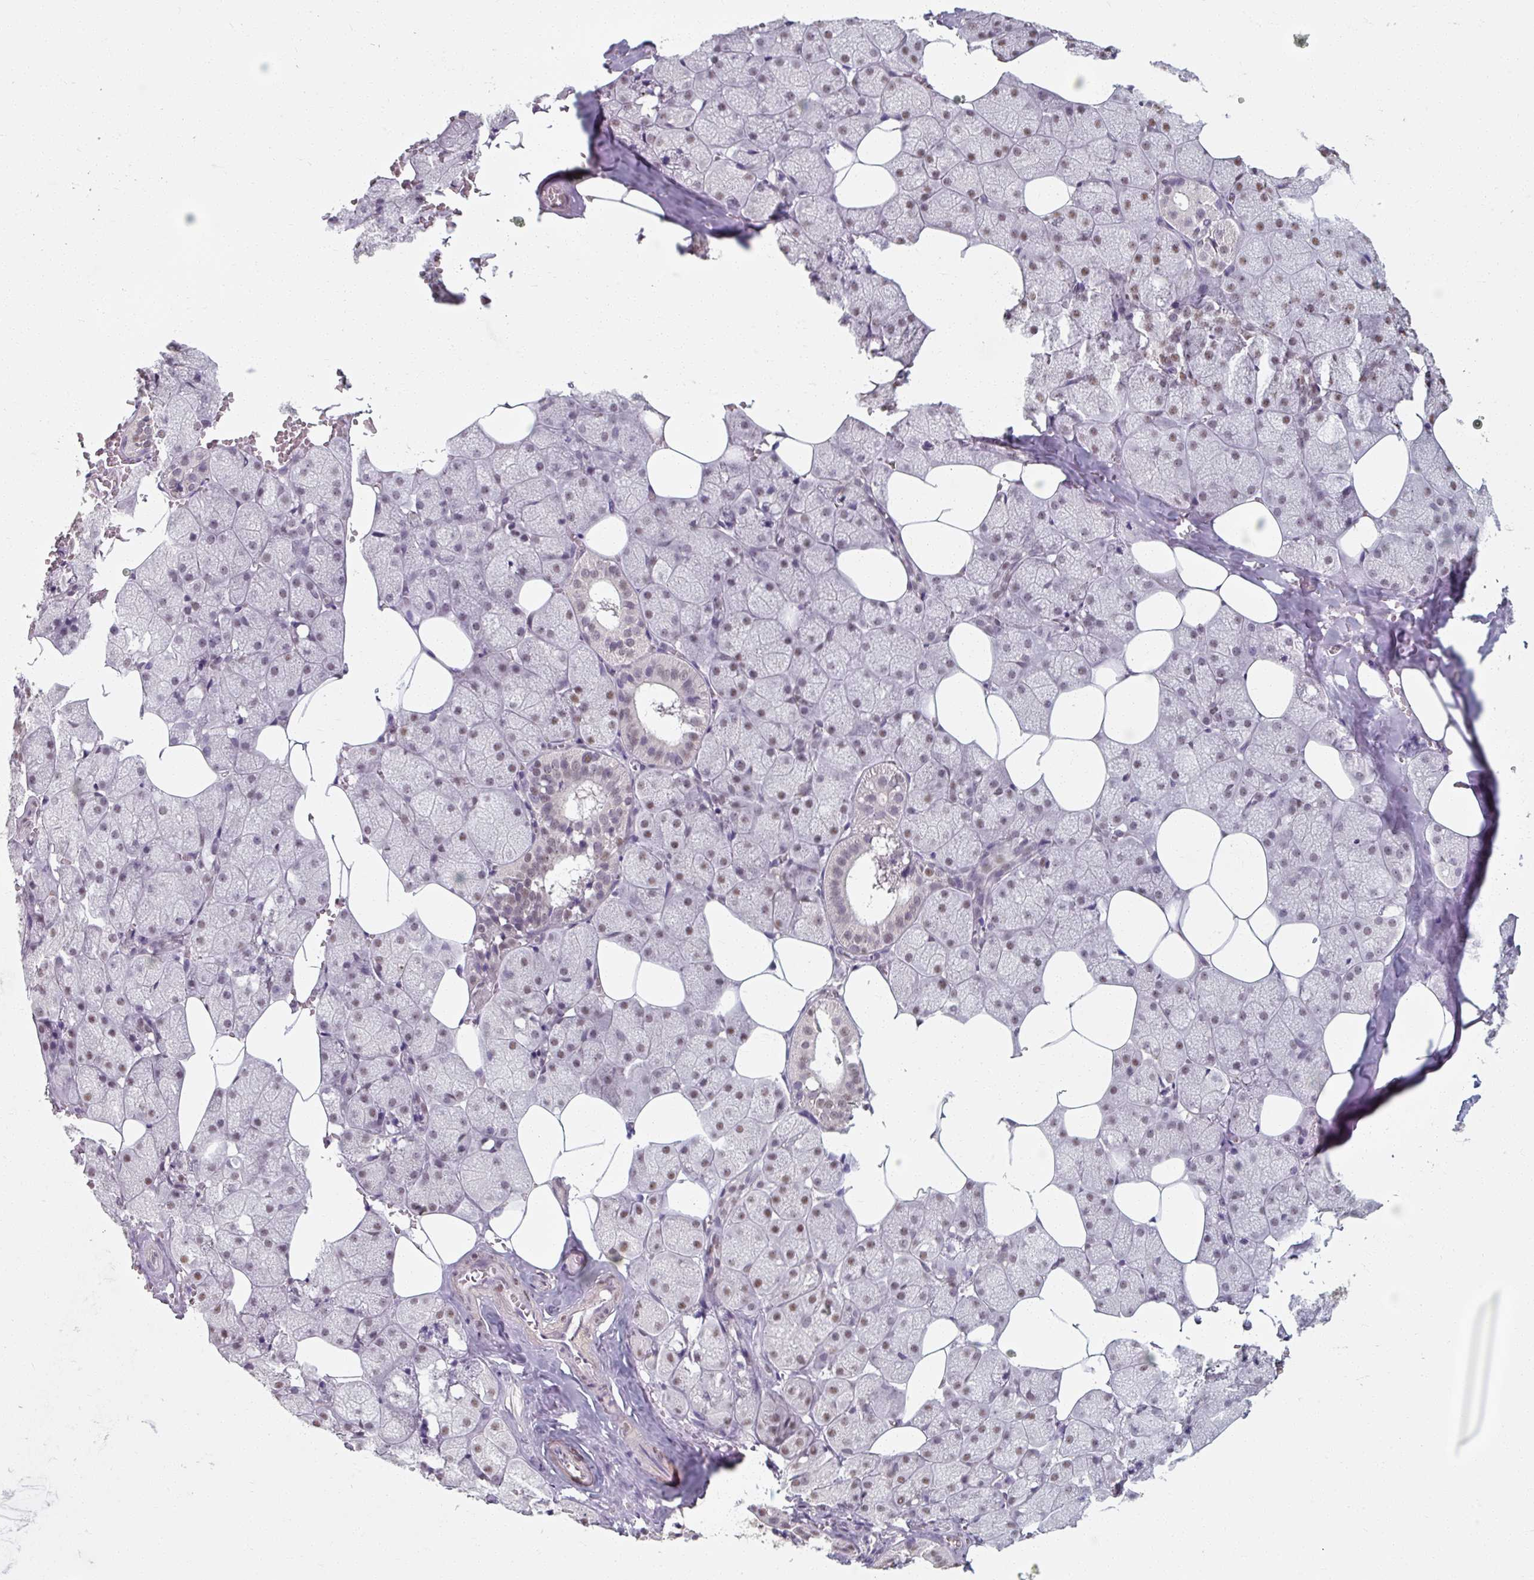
{"staining": {"intensity": "moderate", "quantity": "25%-75%", "location": "nuclear"}, "tissue": "salivary gland", "cell_type": "Glandular cells", "image_type": "normal", "snomed": [{"axis": "morphology", "description": "Normal tissue, NOS"}, {"axis": "topography", "description": "Salivary gland"}, {"axis": "topography", "description": "Peripheral nerve tissue"}], "caption": "Glandular cells exhibit moderate nuclear expression in approximately 25%-75% of cells in benign salivary gland. (DAB (3,3'-diaminobenzidine) IHC, brown staining for protein, blue staining for nuclei).", "gene": "ENSG00000291316", "patient": {"sex": "male", "age": 38}}